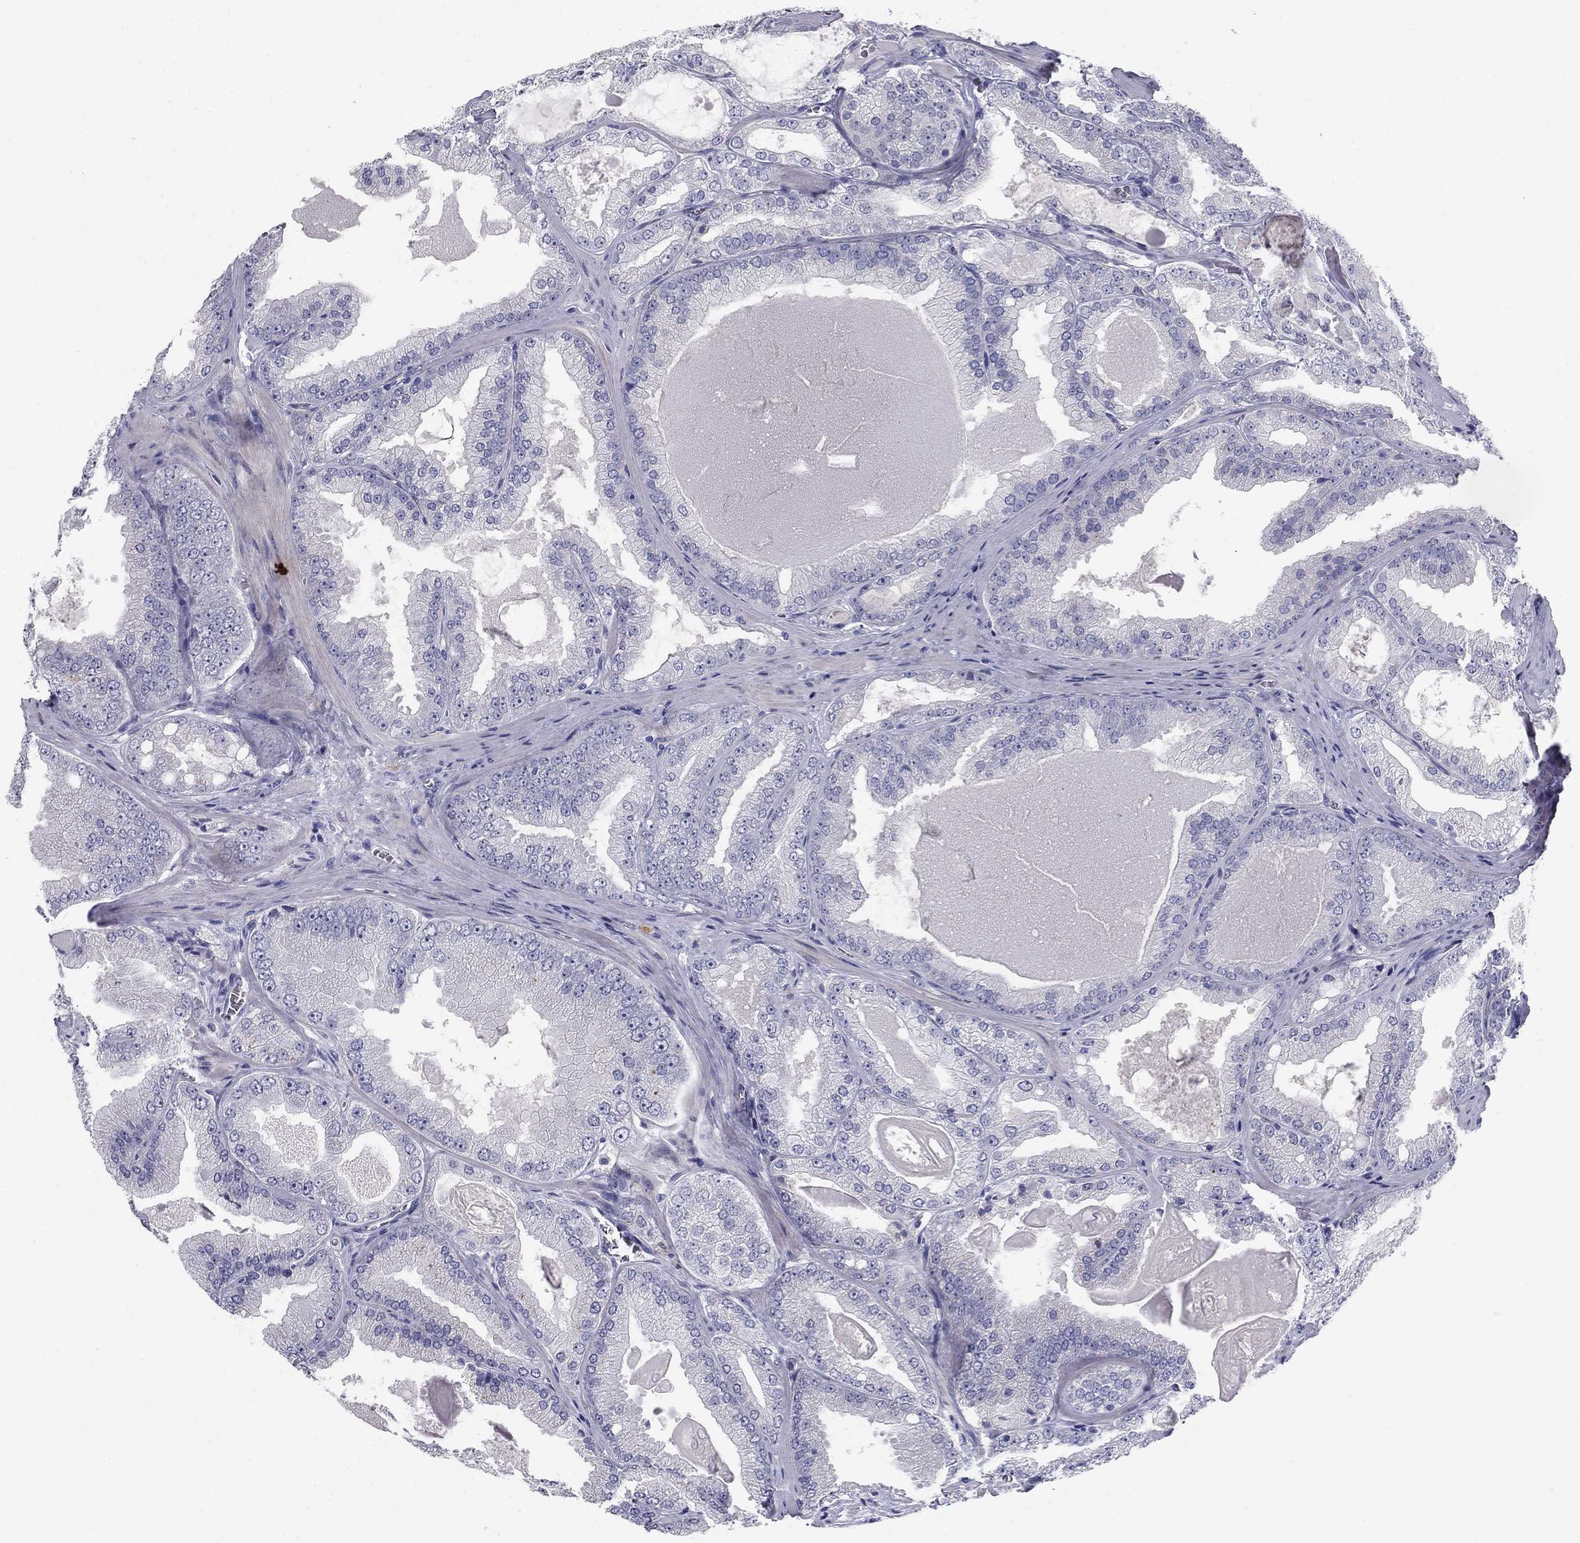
{"staining": {"intensity": "negative", "quantity": "none", "location": "none"}, "tissue": "prostate cancer", "cell_type": "Tumor cells", "image_type": "cancer", "snomed": [{"axis": "morphology", "description": "Adenocarcinoma, Low grade"}, {"axis": "topography", "description": "Prostate"}], "caption": "There is no significant positivity in tumor cells of prostate cancer.", "gene": "TP53TG5", "patient": {"sex": "male", "age": 72}}